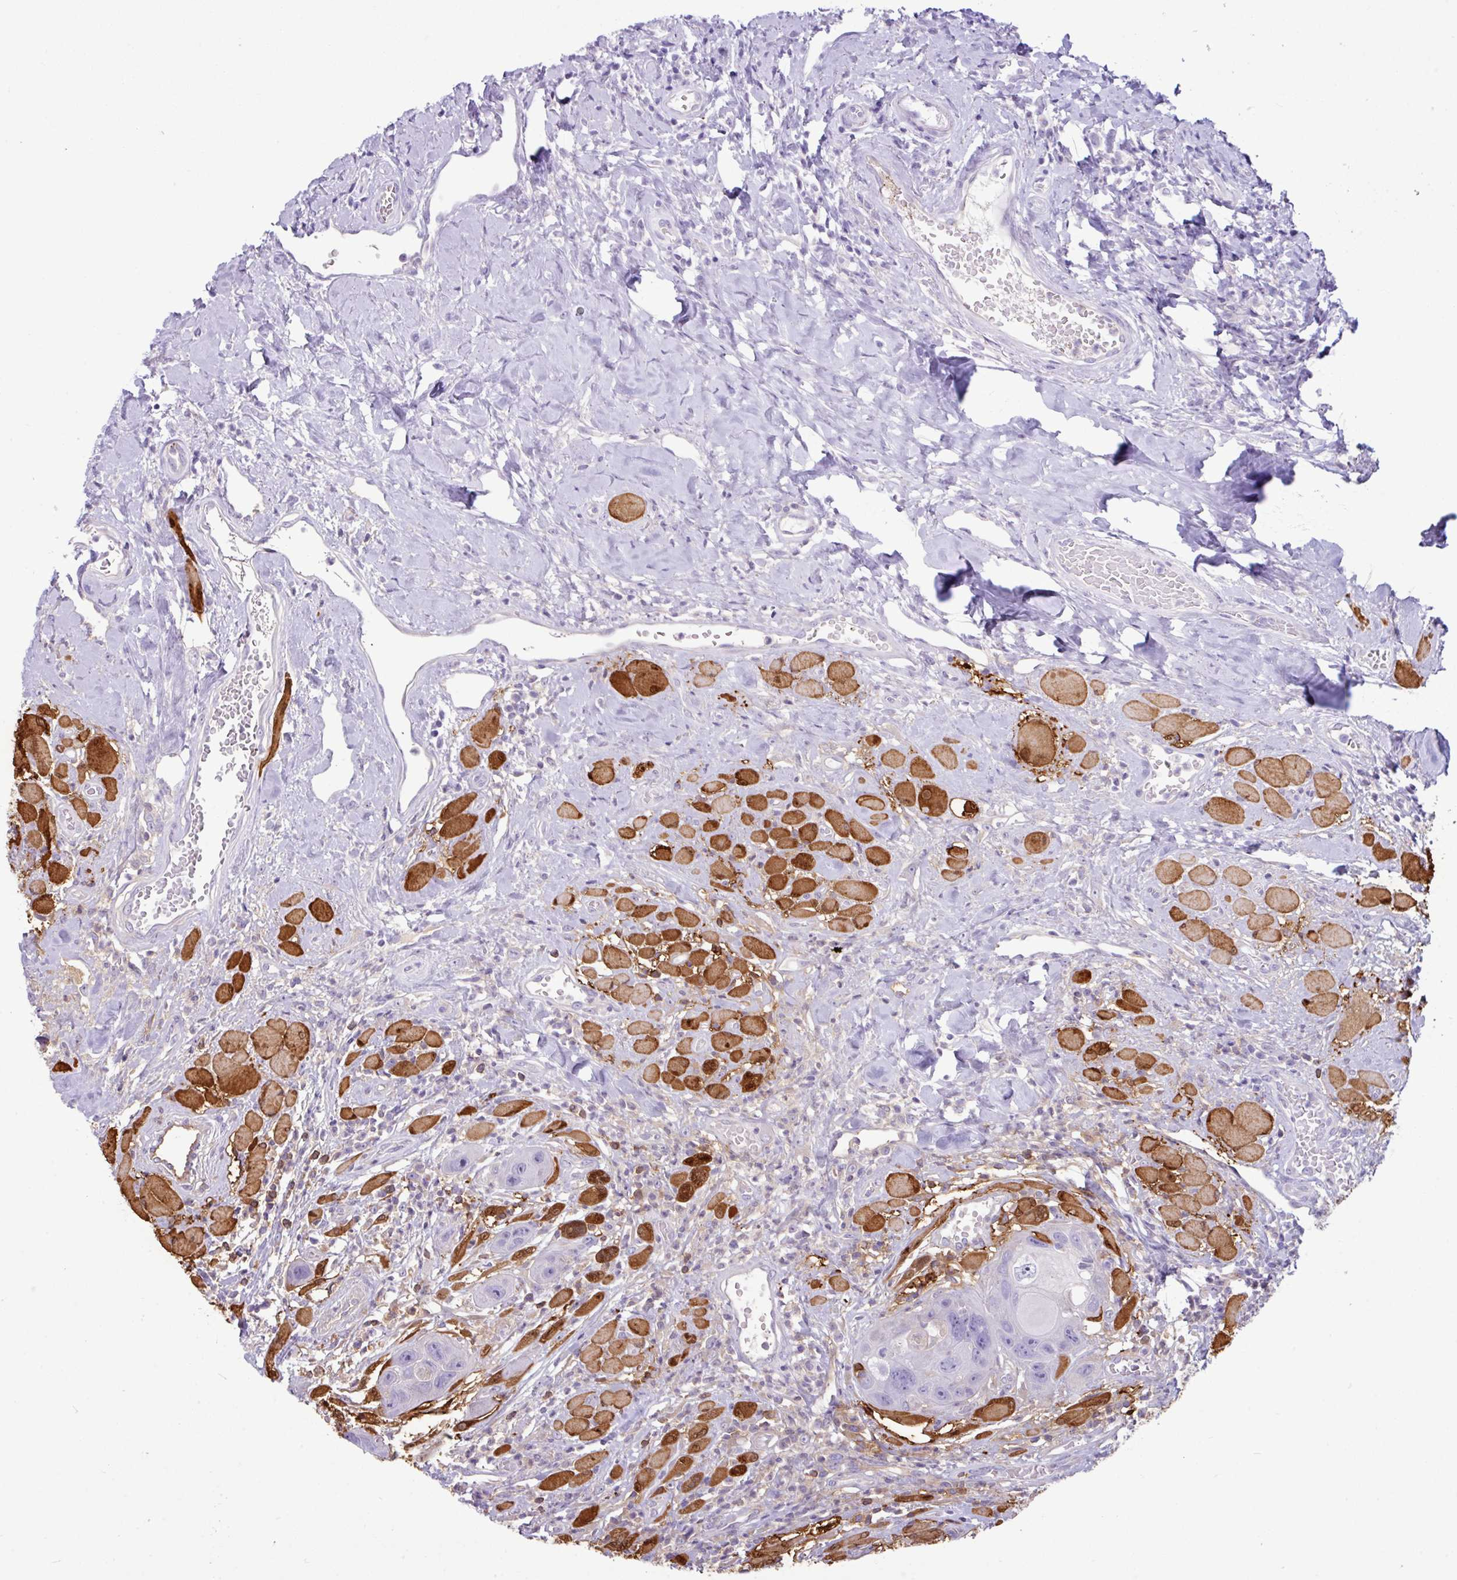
{"staining": {"intensity": "negative", "quantity": "none", "location": "none"}, "tissue": "head and neck cancer", "cell_type": "Tumor cells", "image_type": "cancer", "snomed": [{"axis": "morphology", "description": "Squamous cell carcinoma, NOS"}, {"axis": "topography", "description": "Head-Neck"}], "caption": "Histopathology image shows no significant protein expression in tumor cells of head and neck squamous cell carcinoma.", "gene": "ZNF524", "patient": {"sex": "female", "age": 59}}